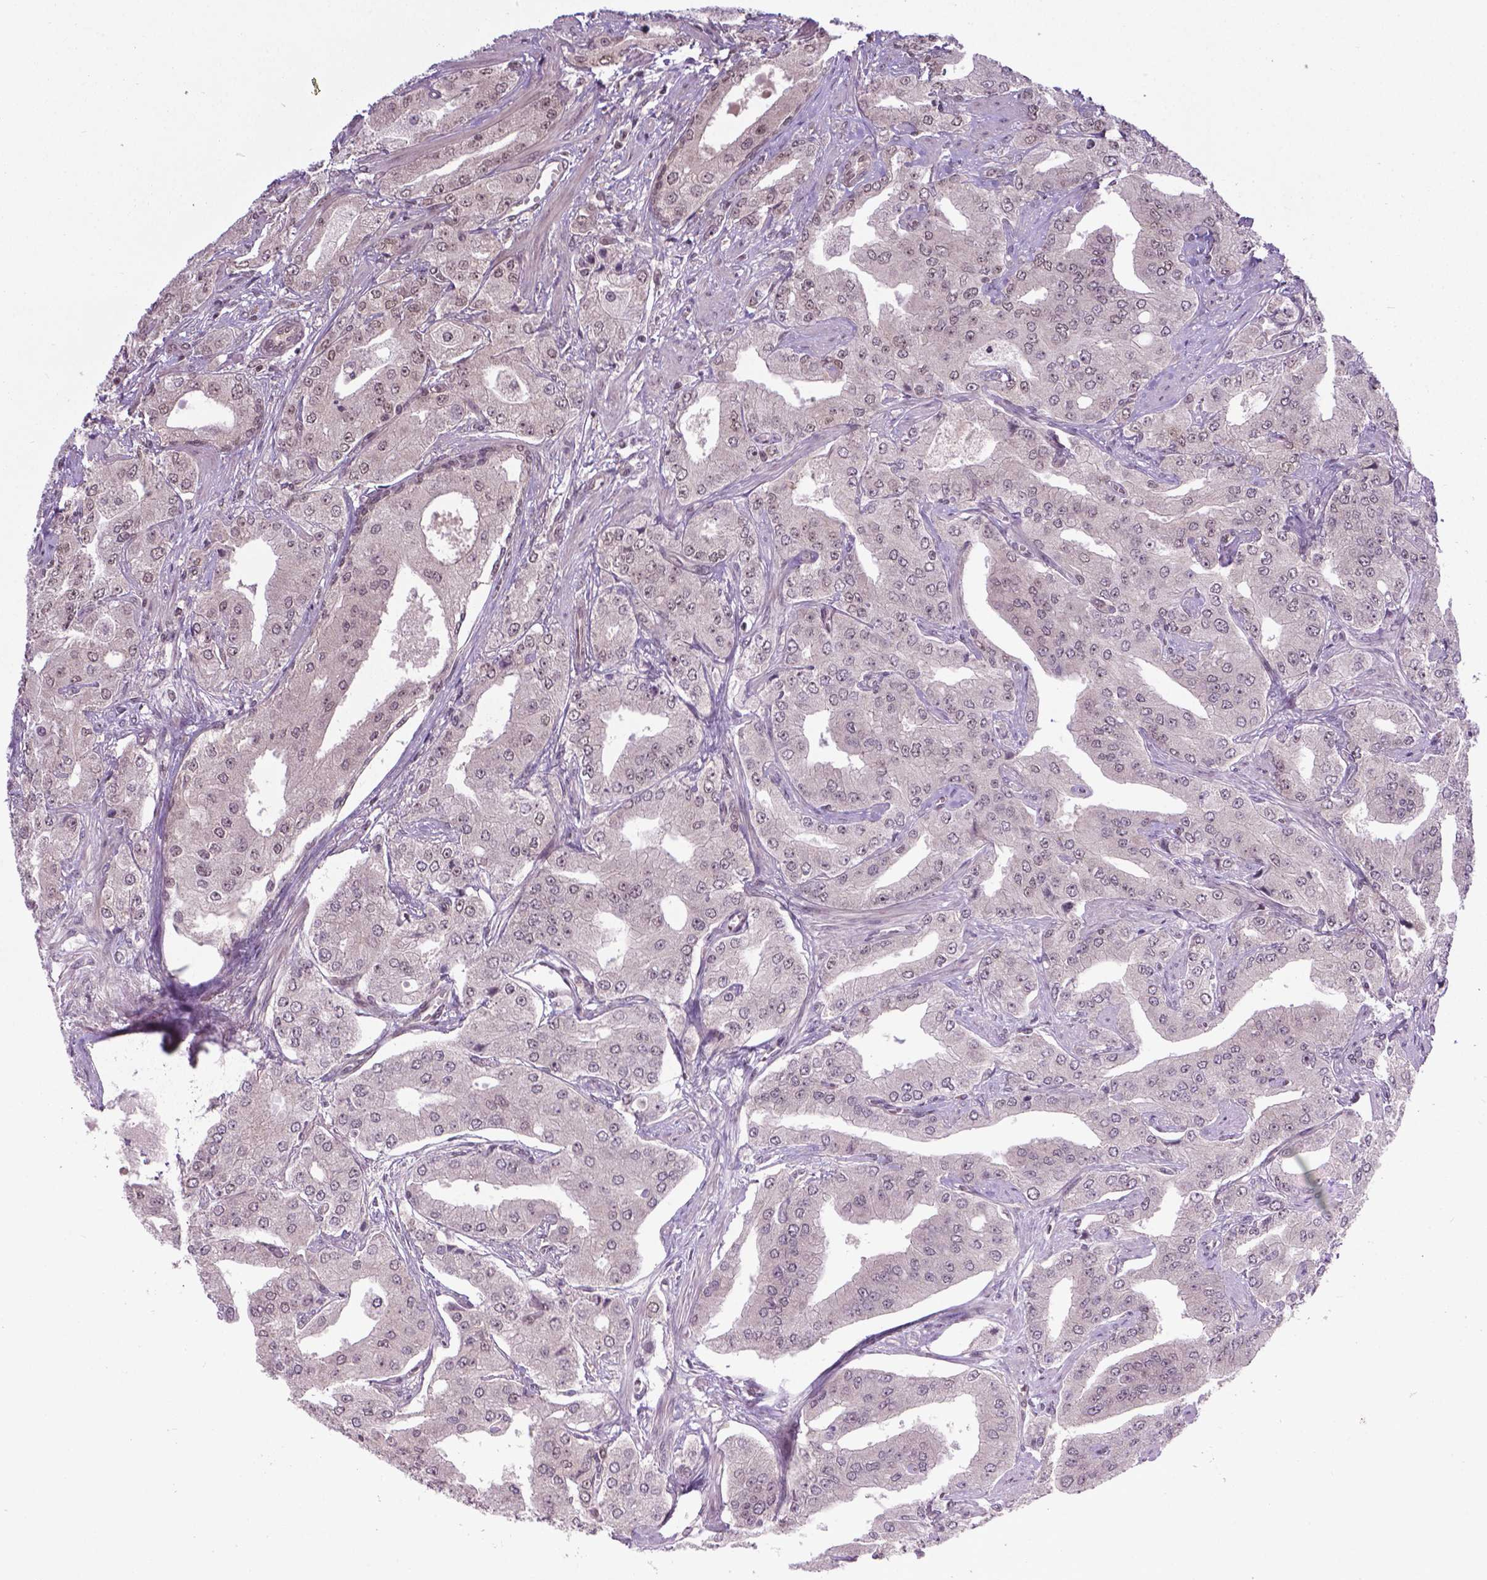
{"staining": {"intensity": "weak", "quantity": "<25%", "location": "nuclear"}, "tissue": "prostate cancer", "cell_type": "Tumor cells", "image_type": "cancer", "snomed": [{"axis": "morphology", "description": "Adenocarcinoma, Low grade"}, {"axis": "topography", "description": "Prostate"}], "caption": "Prostate cancer (adenocarcinoma (low-grade)) stained for a protein using immunohistochemistry (IHC) reveals no positivity tumor cells.", "gene": "ANKRD54", "patient": {"sex": "male", "age": 60}}